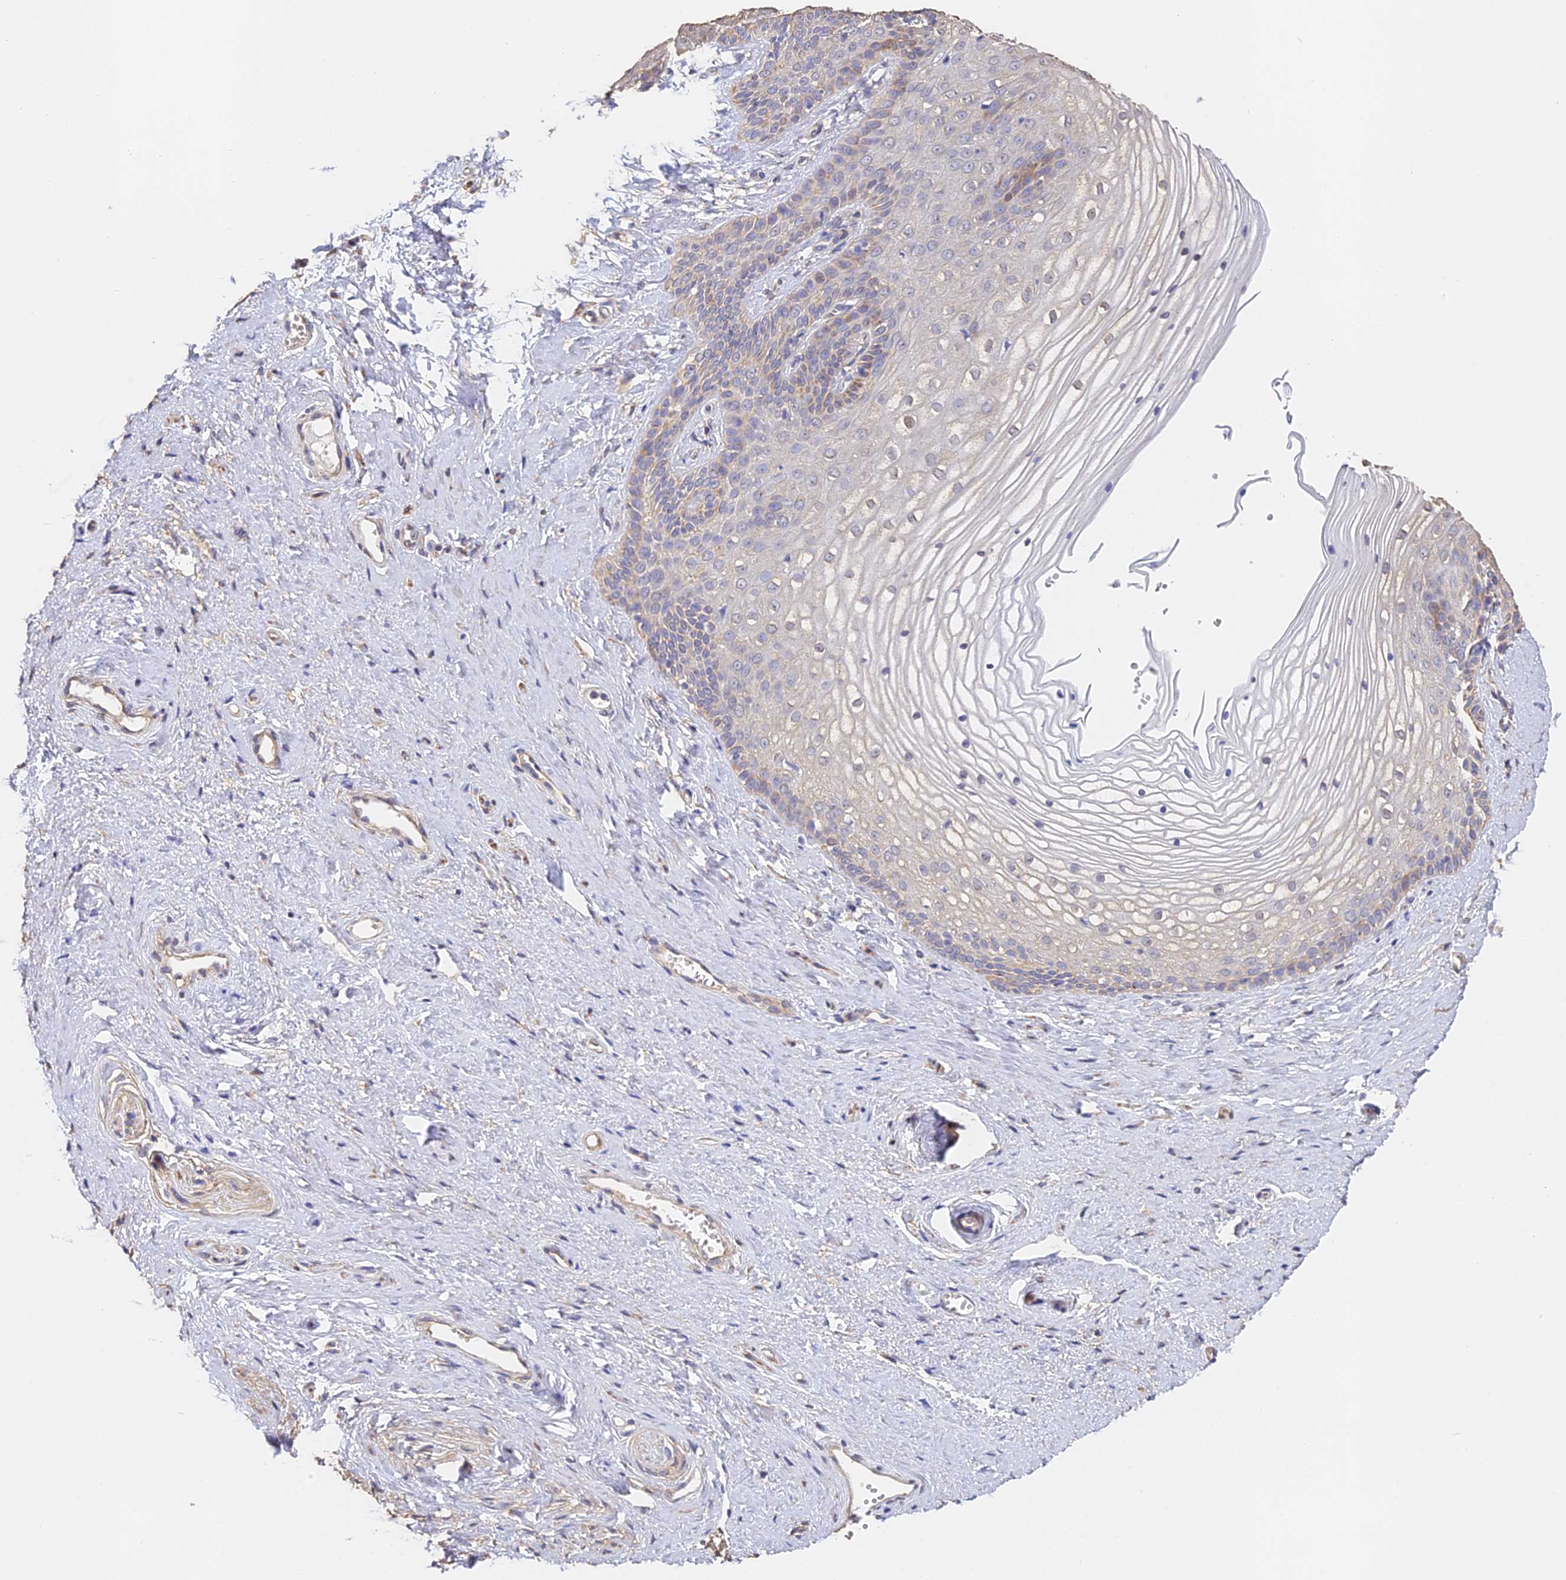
{"staining": {"intensity": "moderate", "quantity": "<25%", "location": "cytoplasmic/membranous"}, "tissue": "vagina", "cell_type": "Squamous epithelial cells", "image_type": "normal", "snomed": [{"axis": "morphology", "description": "Normal tissue, NOS"}, {"axis": "topography", "description": "Vagina"}, {"axis": "topography", "description": "Cervix"}], "caption": "DAB (3,3'-diaminobenzidine) immunohistochemical staining of unremarkable vagina shows moderate cytoplasmic/membranous protein expression in about <25% of squamous epithelial cells. The staining is performed using DAB (3,3'-diaminobenzidine) brown chromogen to label protein expression. The nuclei are counter-stained blue using hematoxylin.", "gene": "SLC11A1", "patient": {"sex": "female", "age": 40}}